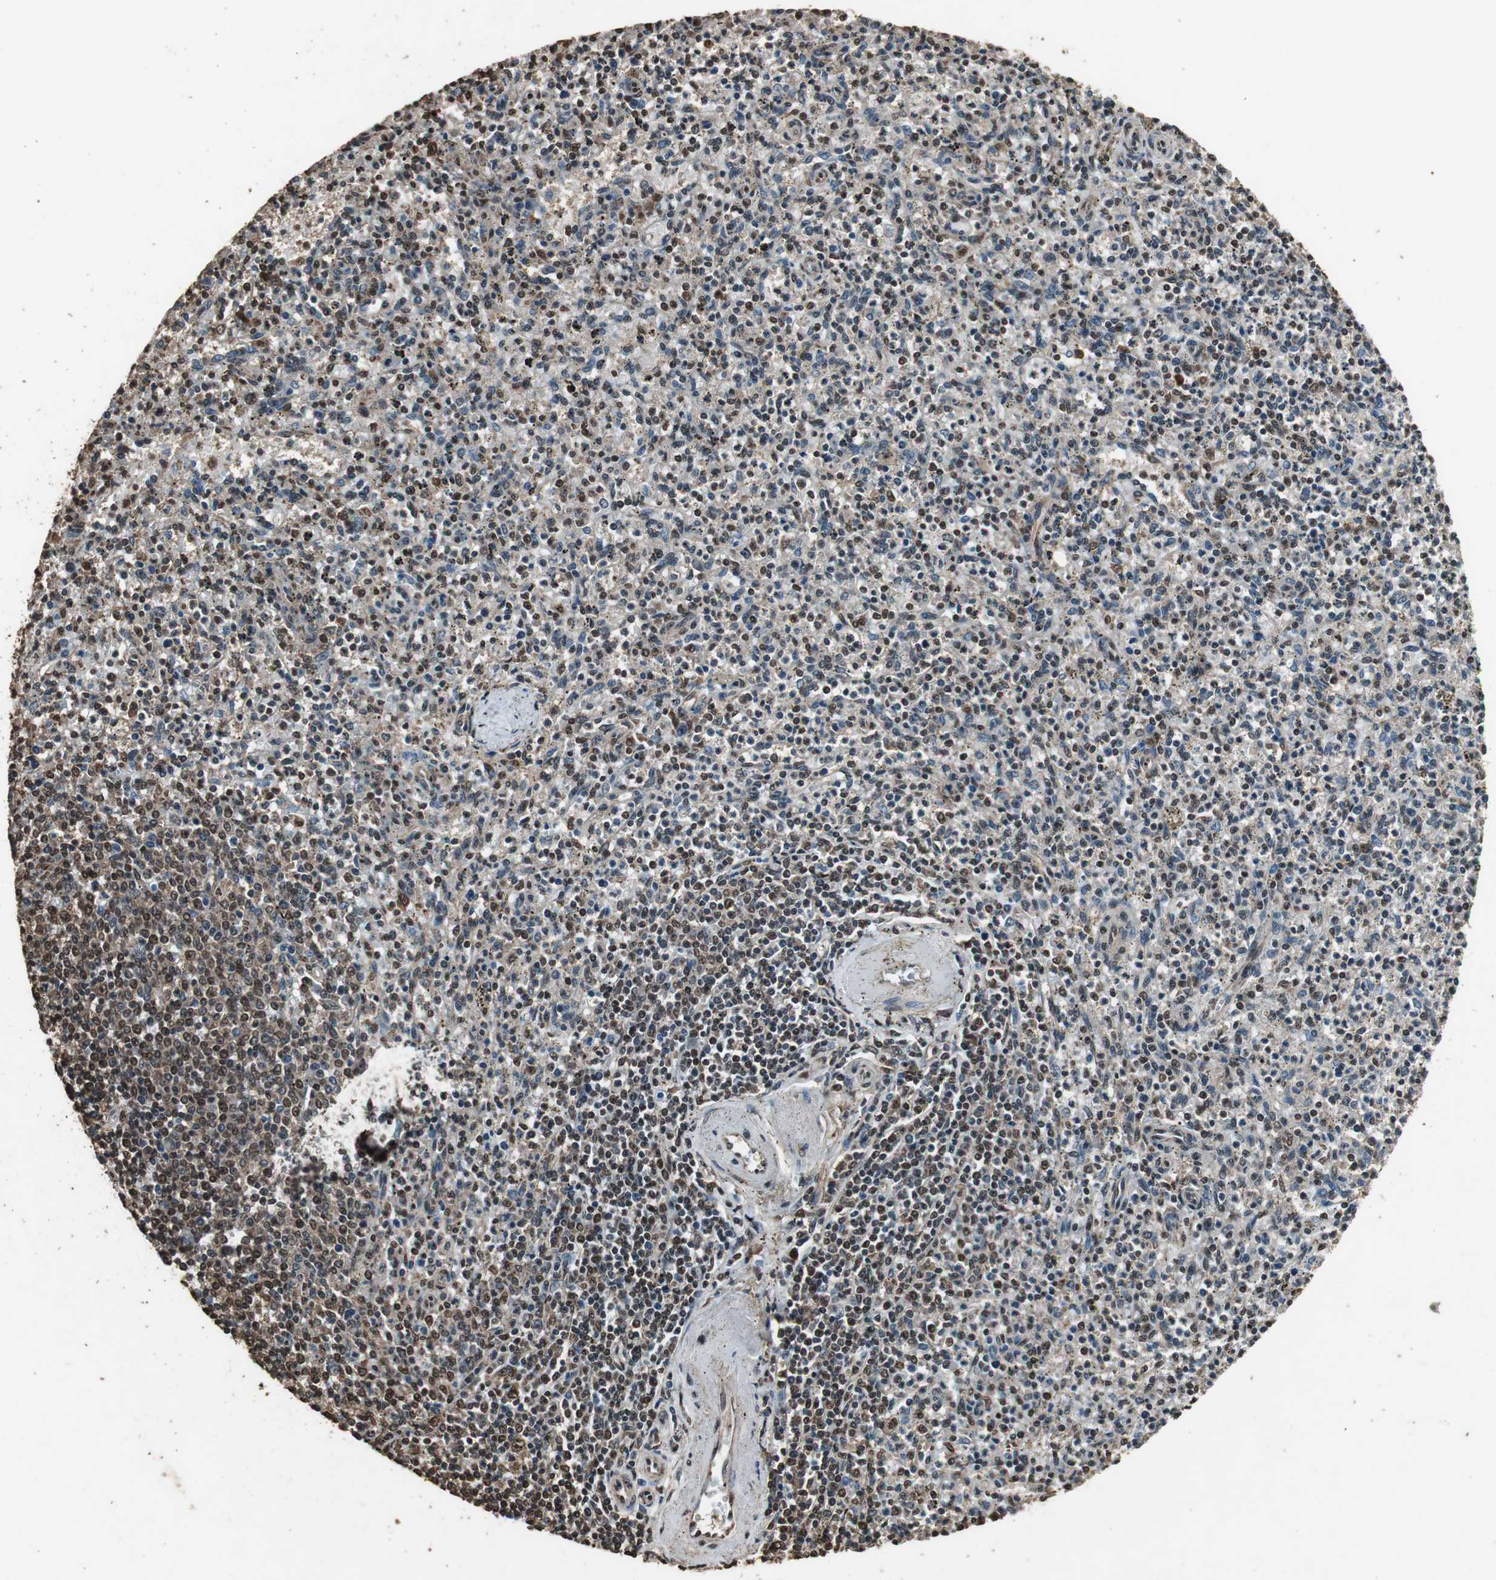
{"staining": {"intensity": "moderate", "quantity": "25%-75%", "location": "cytoplasmic/membranous,nuclear"}, "tissue": "spleen", "cell_type": "Cells in red pulp", "image_type": "normal", "snomed": [{"axis": "morphology", "description": "Normal tissue, NOS"}, {"axis": "topography", "description": "Spleen"}], "caption": "Spleen stained for a protein (brown) demonstrates moderate cytoplasmic/membranous,nuclear positive expression in approximately 25%-75% of cells in red pulp.", "gene": "PPP1R13B", "patient": {"sex": "male", "age": 72}}